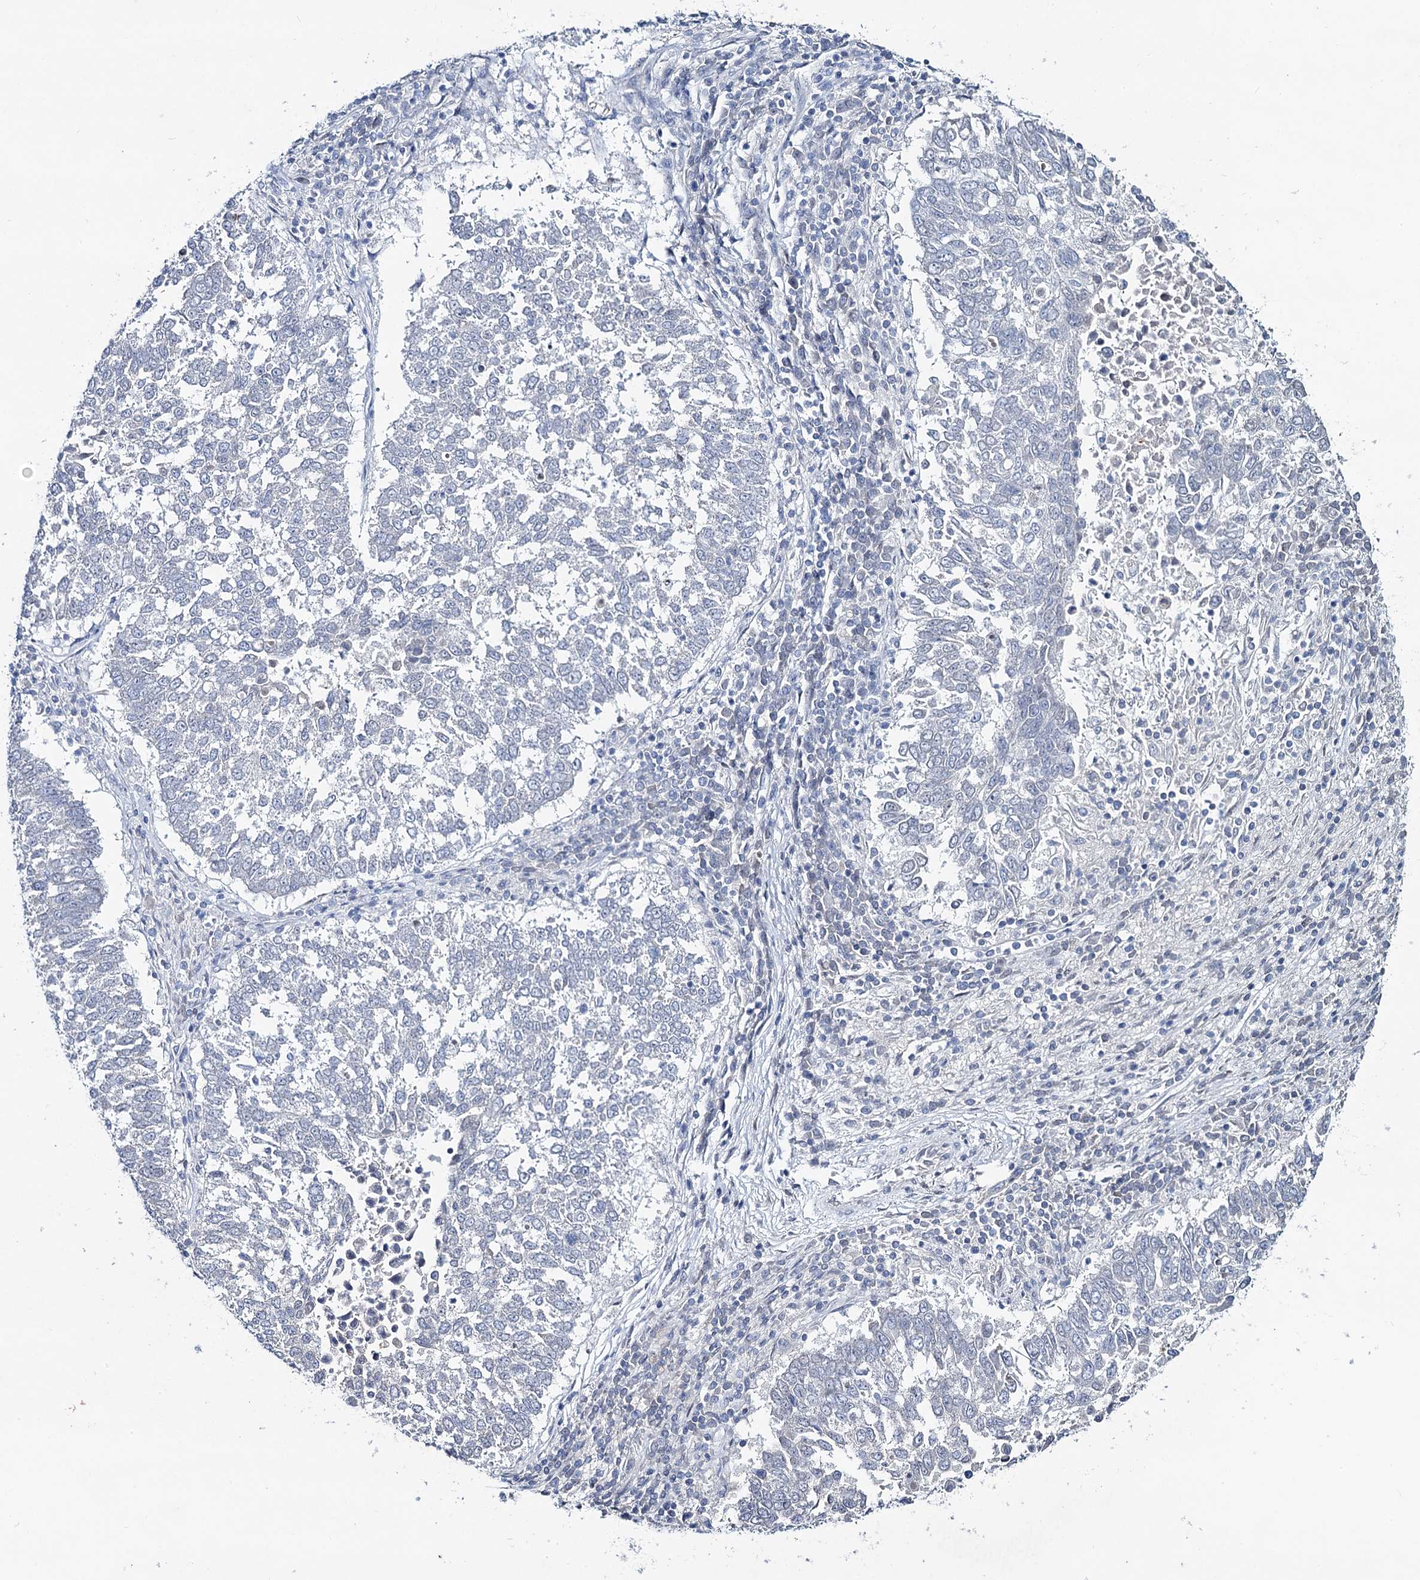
{"staining": {"intensity": "negative", "quantity": "none", "location": "none"}, "tissue": "lung cancer", "cell_type": "Tumor cells", "image_type": "cancer", "snomed": [{"axis": "morphology", "description": "Squamous cell carcinoma, NOS"}, {"axis": "topography", "description": "Lung"}], "caption": "Tumor cells show no significant protein positivity in squamous cell carcinoma (lung).", "gene": "TOX3", "patient": {"sex": "male", "age": 73}}